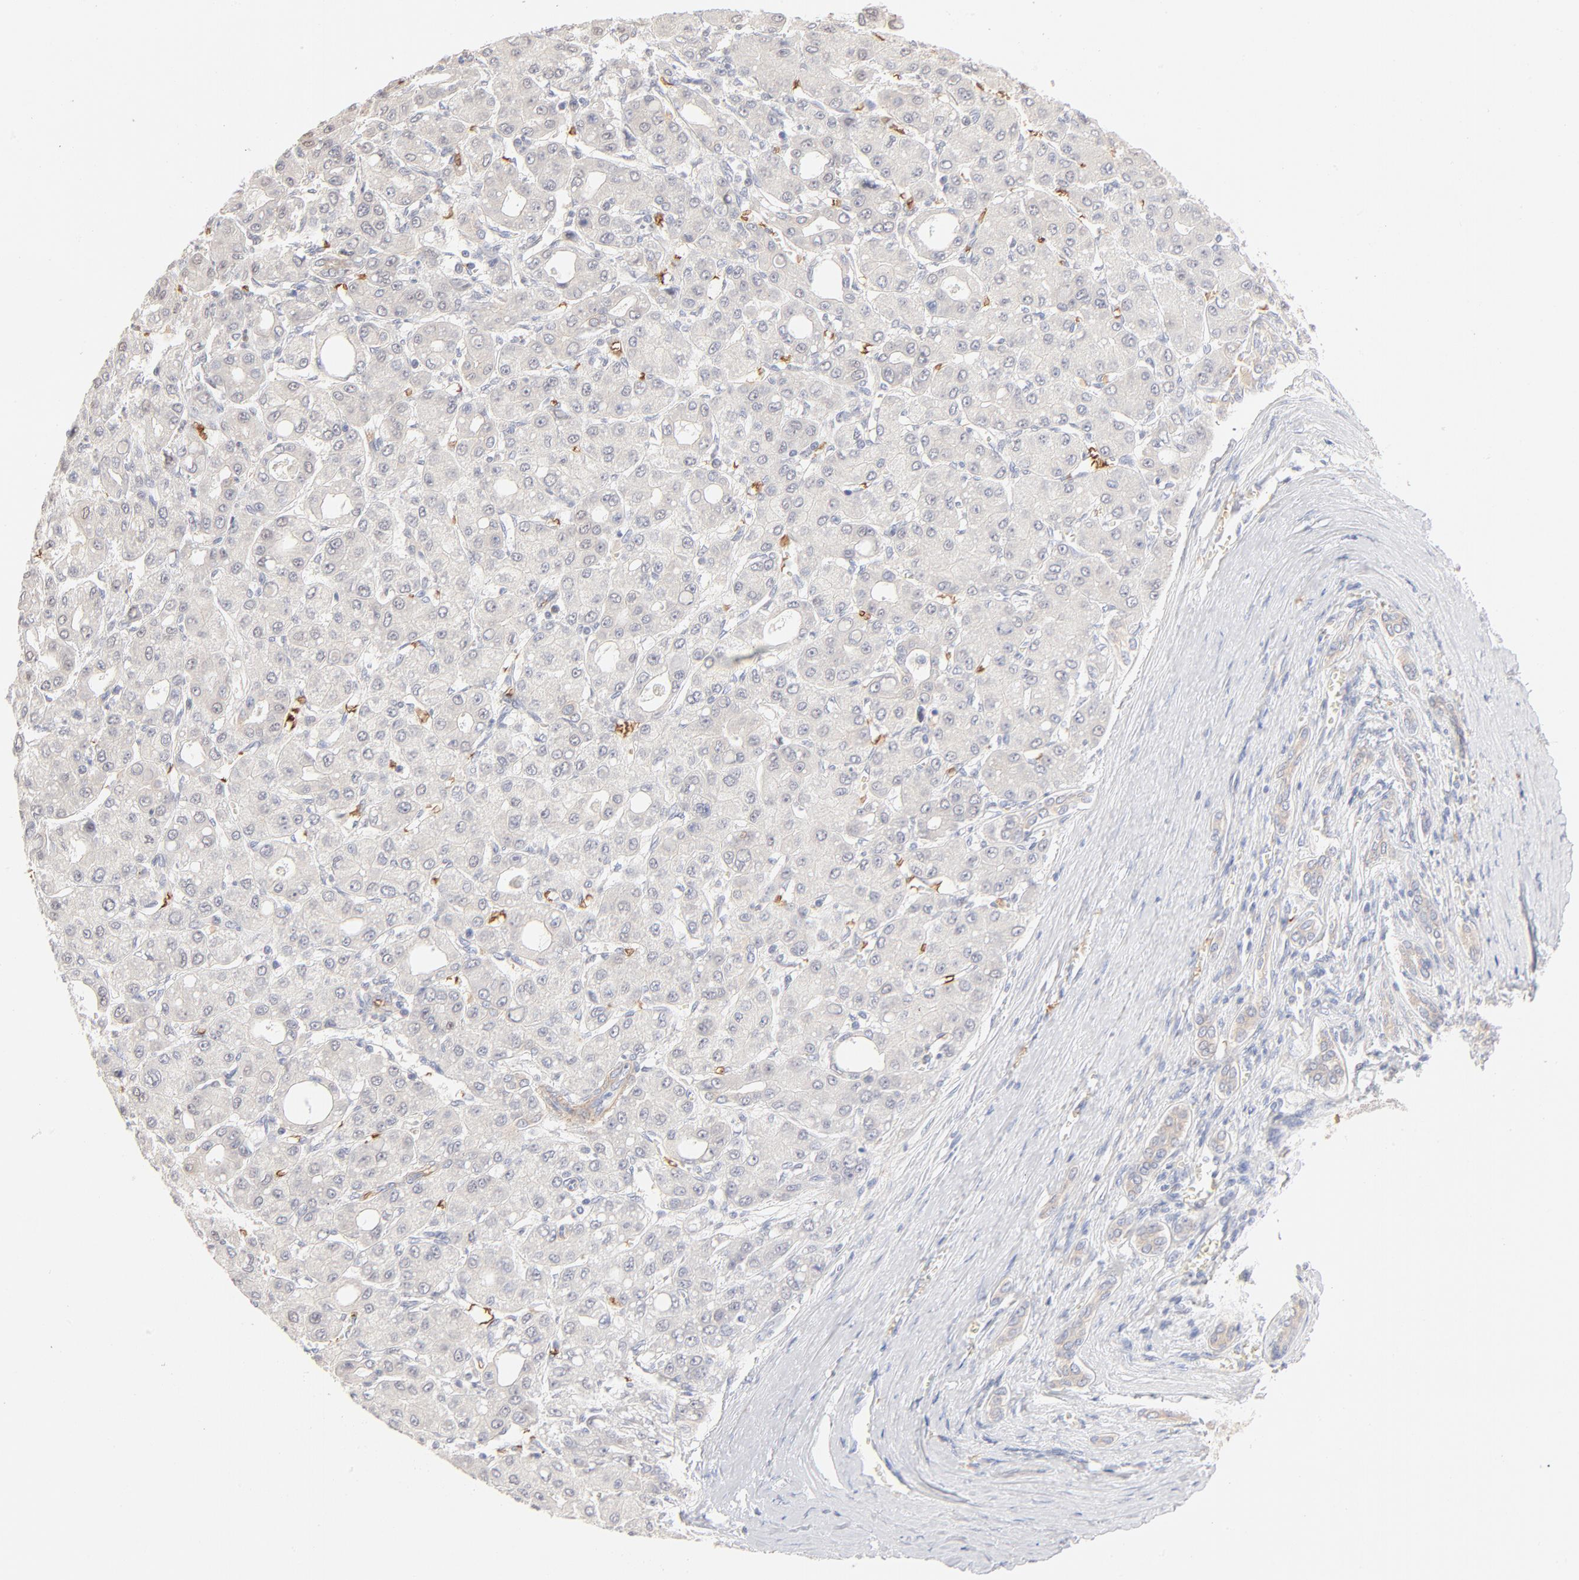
{"staining": {"intensity": "negative", "quantity": "none", "location": "none"}, "tissue": "liver cancer", "cell_type": "Tumor cells", "image_type": "cancer", "snomed": [{"axis": "morphology", "description": "Carcinoma, Hepatocellular, NOS"}, {"axis": "topography", "description": "Liver"}], "caption": "Immunohistochemistry (IHC) of liver cancer (hepatocellular carcinoma) displays no positivity in tumor cells.", "gene": "SPTB", "patient": {"sex": "male", "age": 69}}